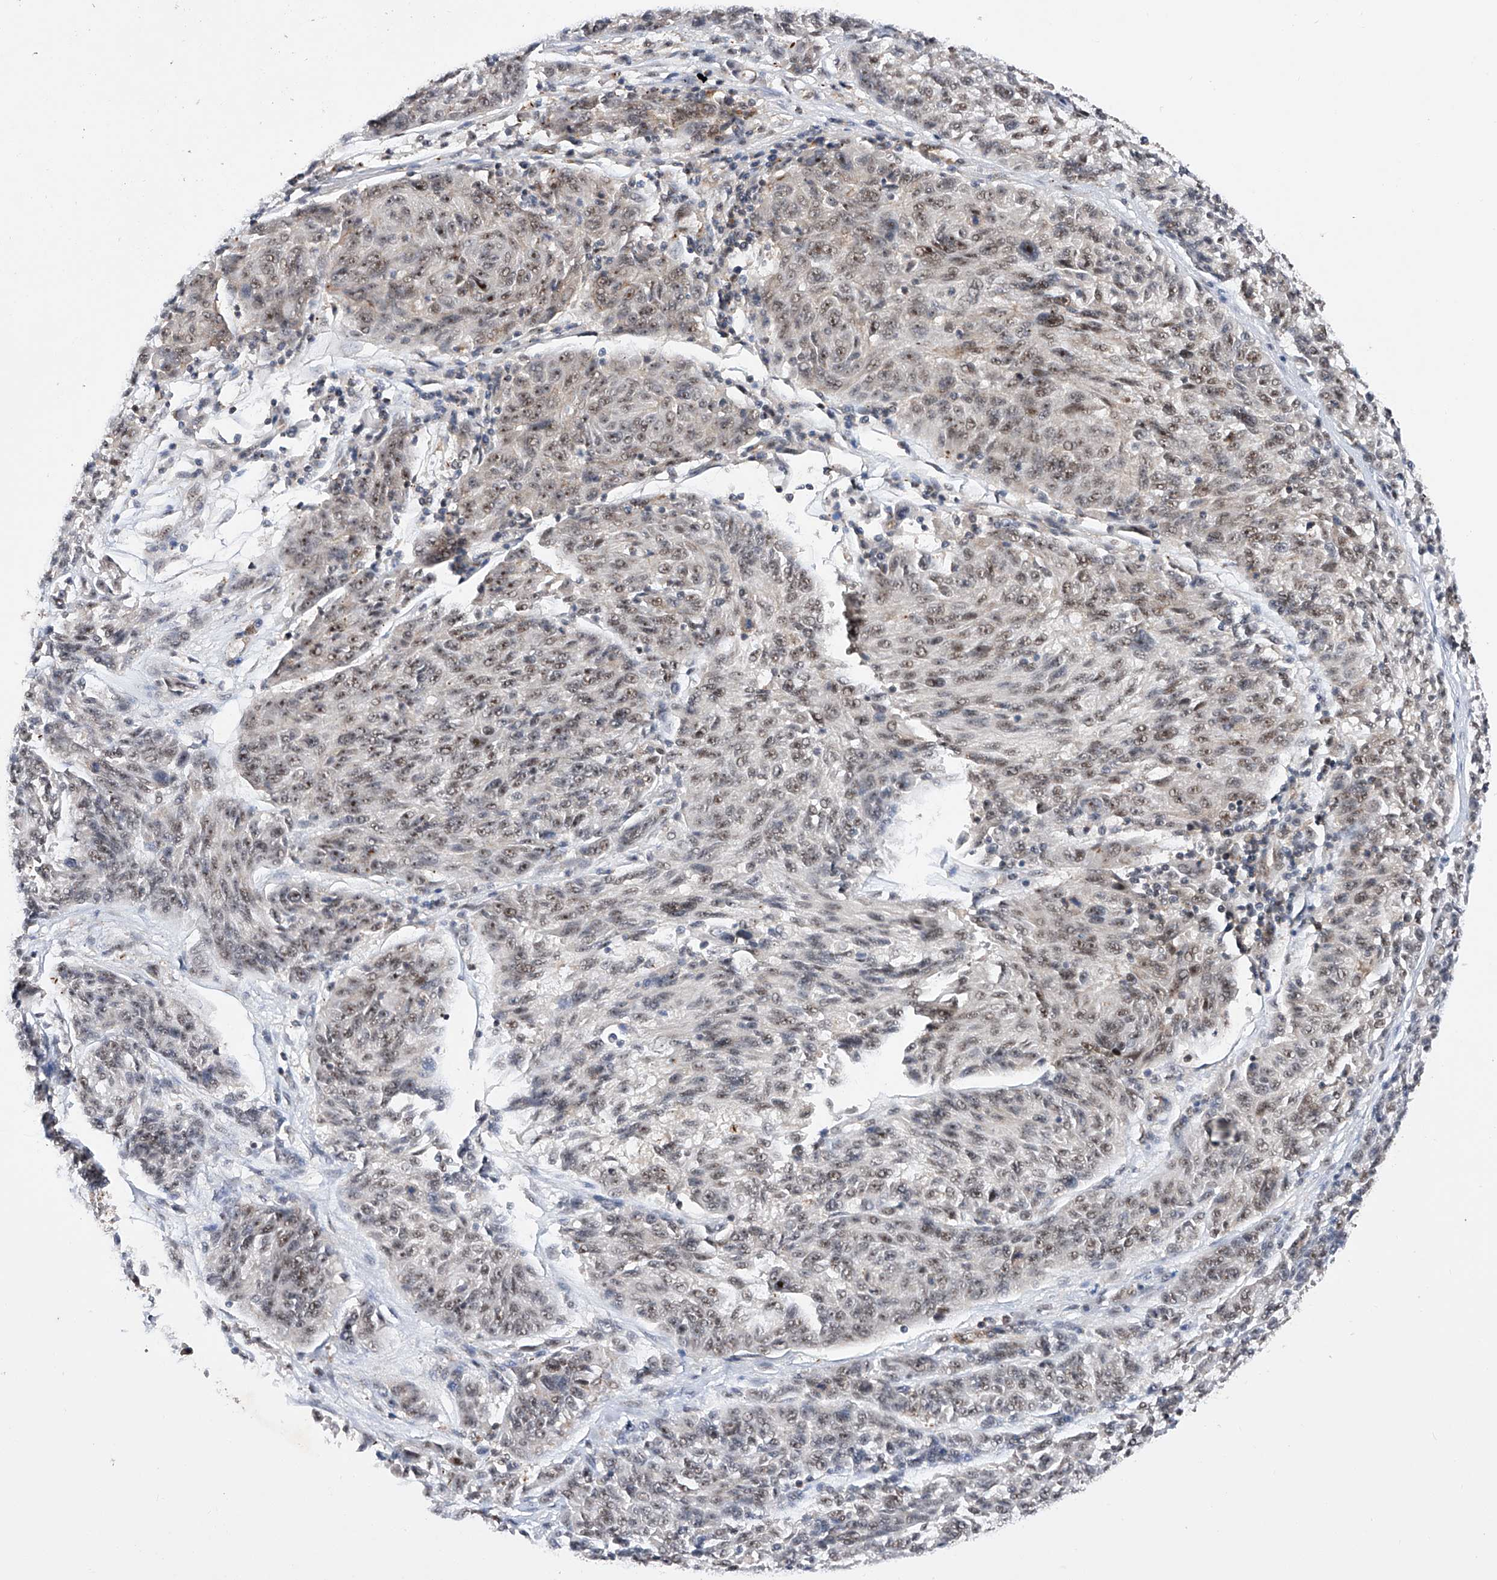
{"staining": {"intensity": "weak", "quantity": "25%-75%", "location": "nuclear"}, "tissue": "melanoma", "cell_type": "Tumor cells", "image_type": "cancer", "snomed": [{"axis": "morphology", "description": "Malignant melanoma, NOS"}, {"axis": "topography", "description": "Skin"}], "caption": "This is a micrograph of IHC staining of melanoma, which shows weak positivity in the nuclear of tumor cells.", "gene": "NFATC4", "patient": {"sex": "male", "age": 53}}